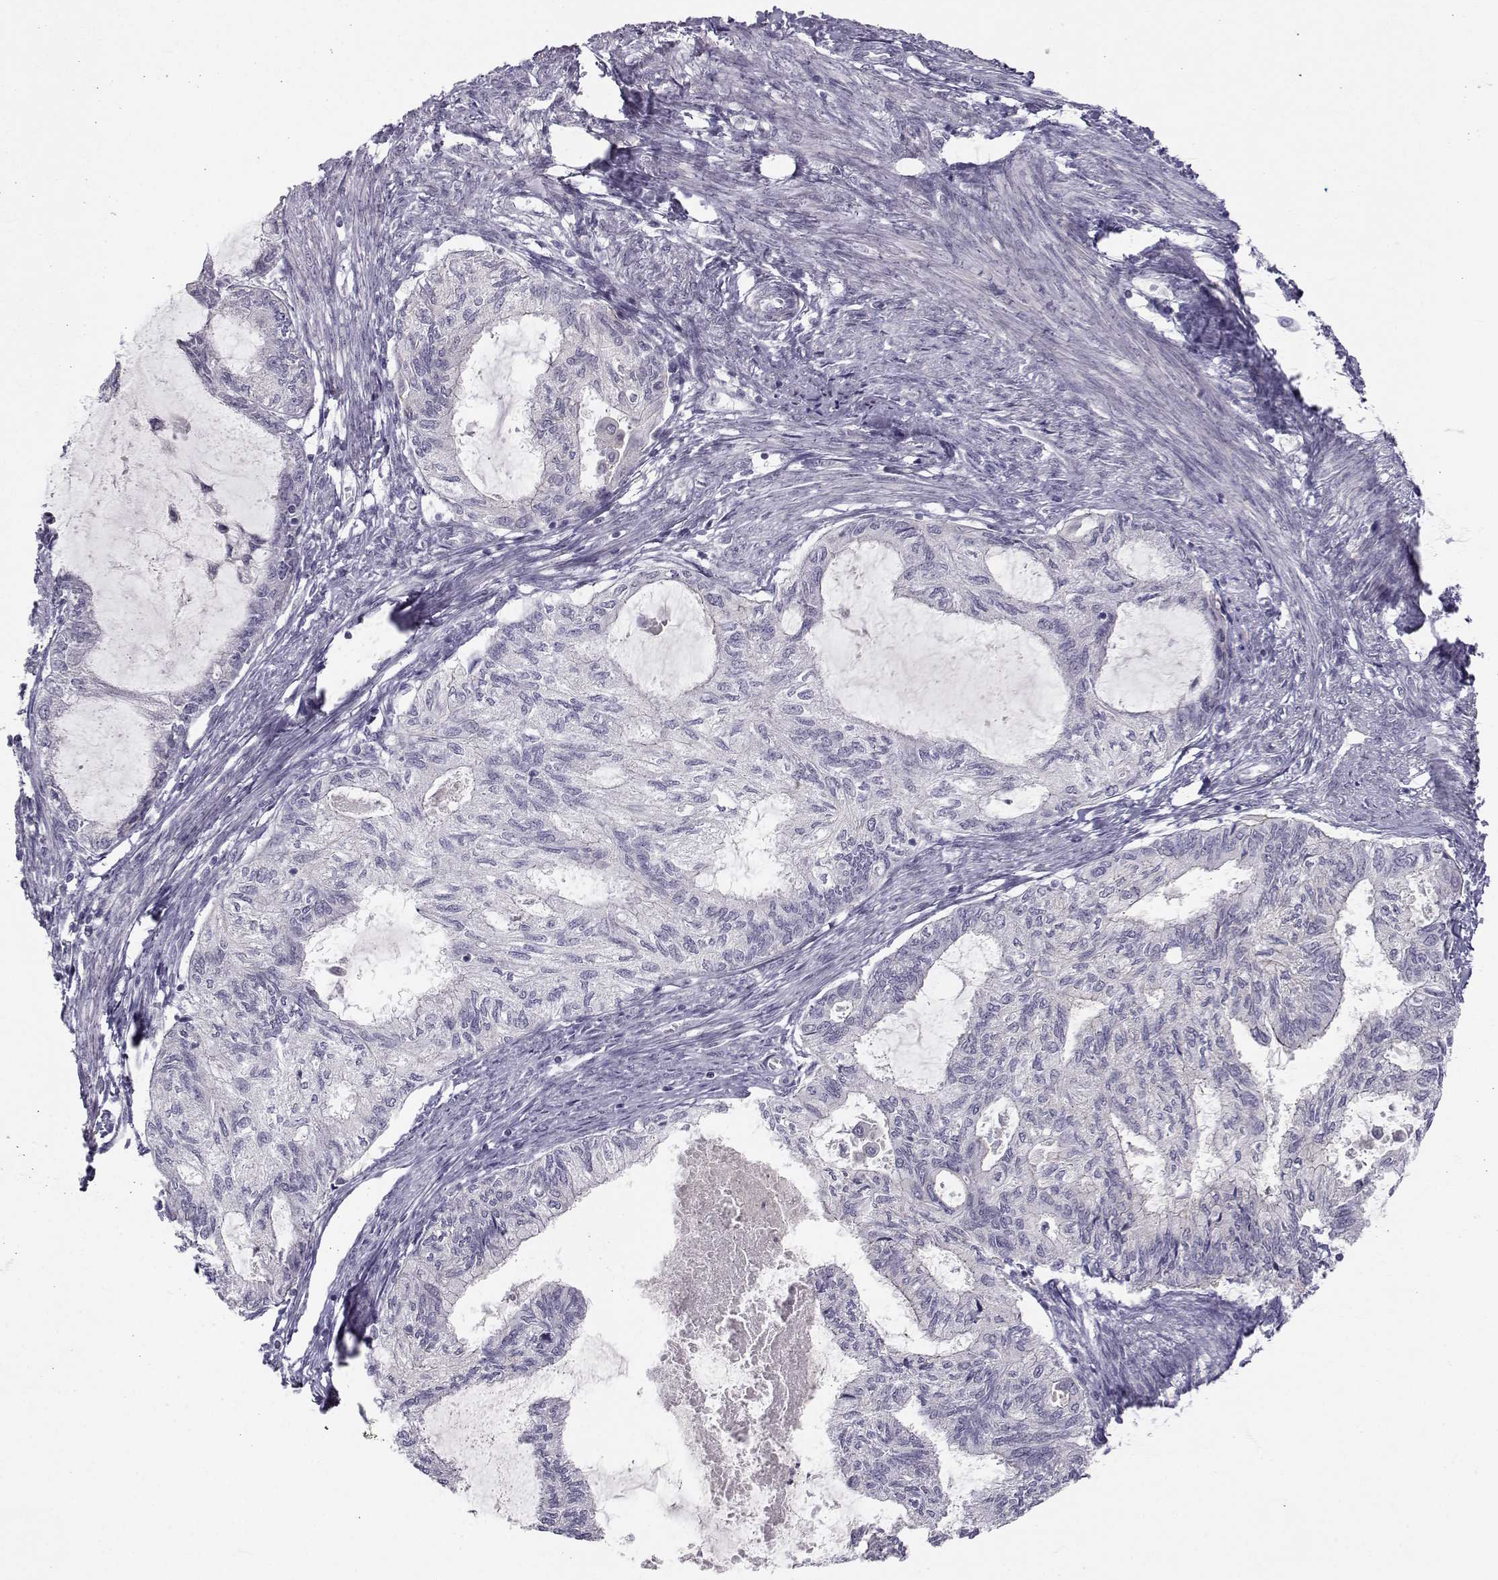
{"staining": {"intensity": "negative", "quantity": "none", "location": "none"}, "tissue": "endometrial cancer", "cell_type": "Tumor cells", "image_type": "cancer", "snomed": [{"axis": "morphology", "description": "Adenocarcinoma, NOS"}, {"axis": "topography", "description": "Endometrium"}], "caption": "The histopathology image reveals no significant expression in tumor cells of adenocarcinoma (endometrial). (Brightfield microscopy of DAB IHC at high magnification).", "gene": "ZNF185", "patient": {"sex": "female", "age": 86}}